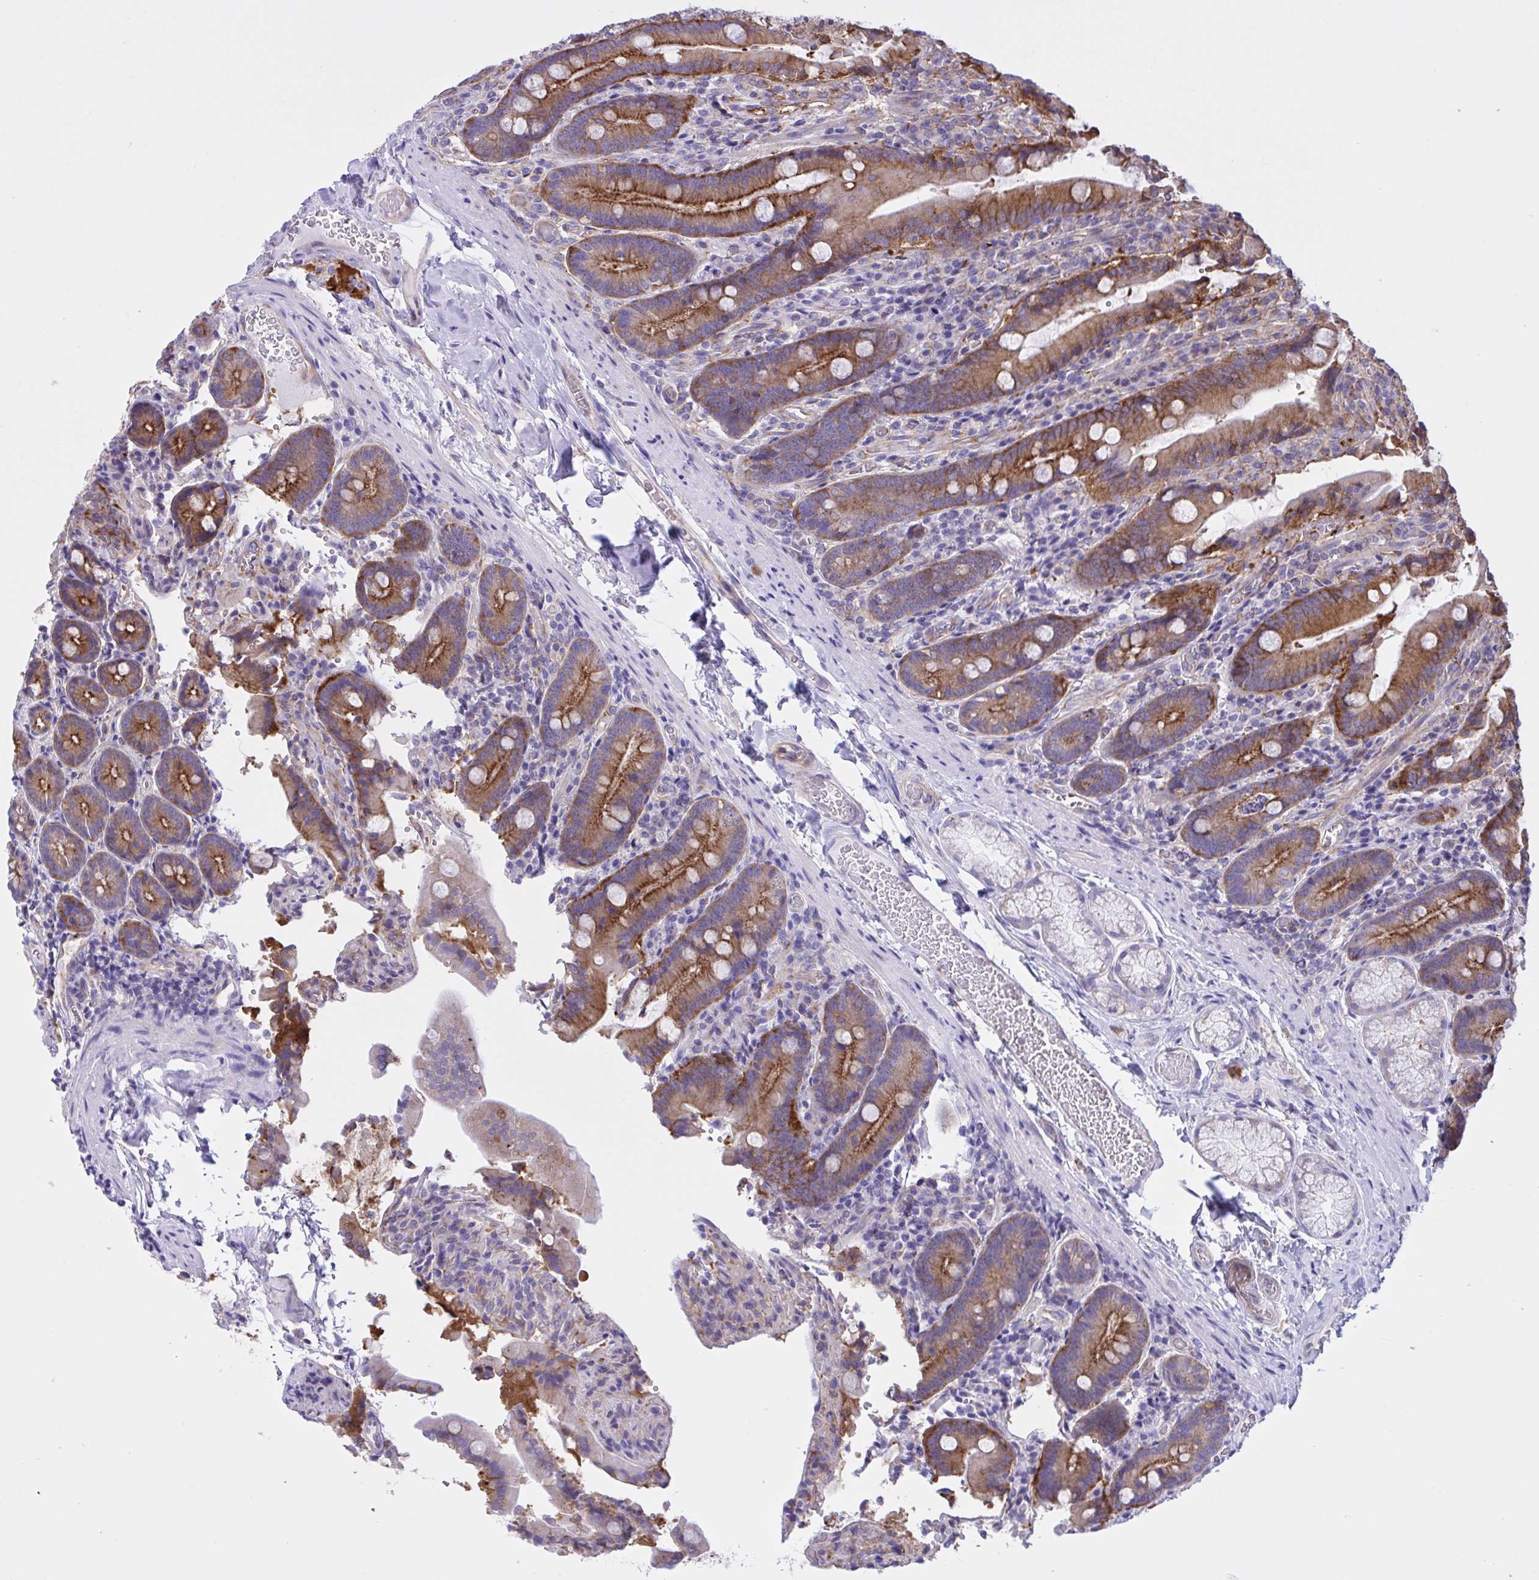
{"staining": {"intensity": "strong", "quantity": "25%-75%", "location": "cytoplasmic/membranous"}, "tissue": "duodenum", "cell_type": "Glandular cells", "image_type": "normal", "snomed": [{"axis": "morphology", "description": "Normal tissue, NOS"}, {"axis": "topography", "description": "Duodenum"}], "caption": "Protein expression analysis of benign duodenum exhibits strong cytoplasmic/membranous positivity in approximately 25%-75% of glandular cells. (DAB IHC, brown staining for protein, blue staining for nuclei).", "gene": "OR51M1", "patient": {"sex": "female", "age": 62}}